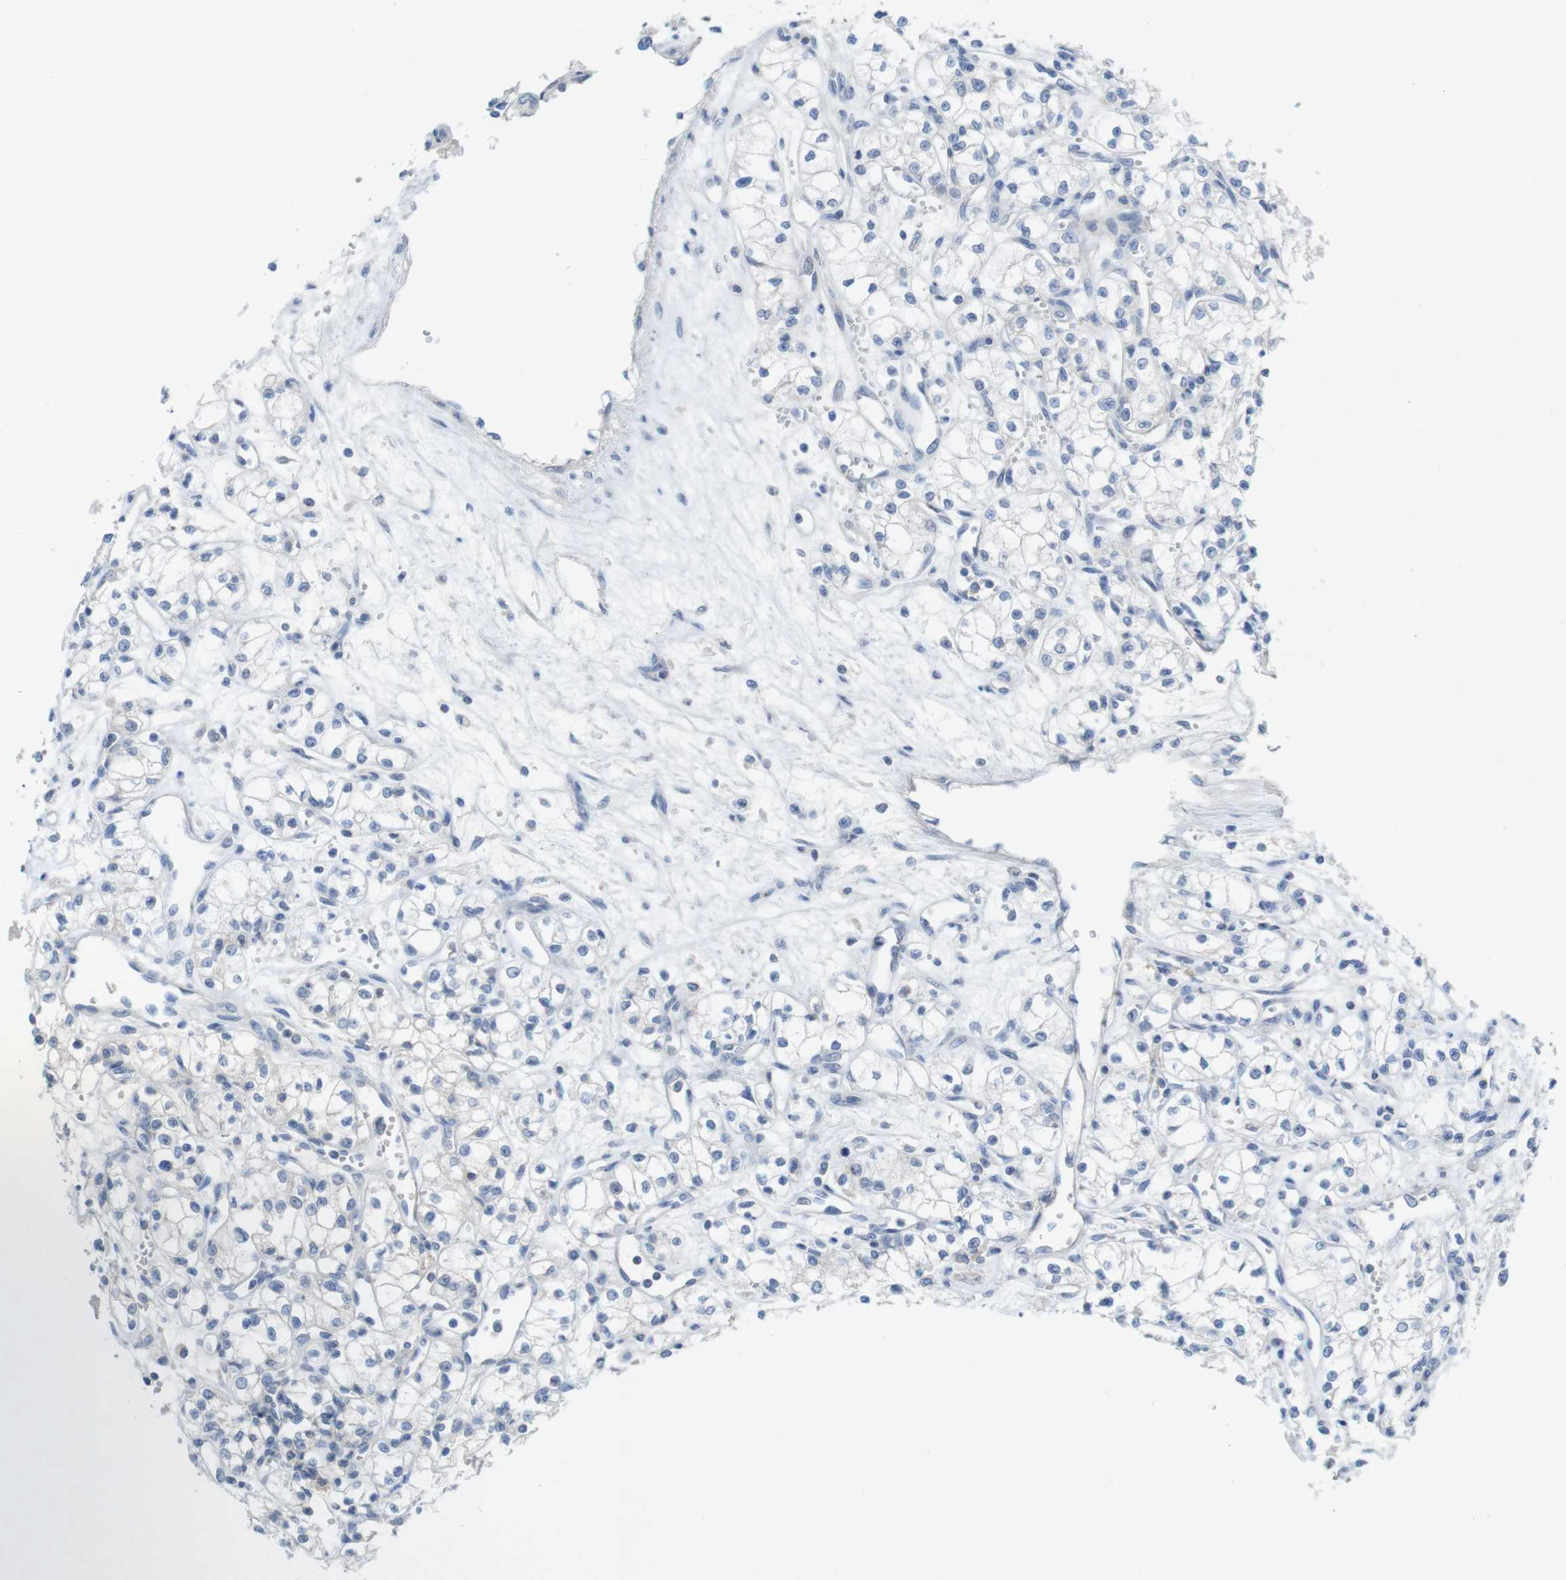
{"staining": {"intensity": "negative", "quantity": "none", "location": "none"}, "tissue": "renal cancer", "cell_type": "Tumor cells", "image_type": "cancer", "snomed": [{"axis": "morphology", "description": "Normal tissue, NOS"}, {"axis": "morphology", "description": "Adenocarcinoma, NOS"}, {"axis": "topography", "description": "Kidney"}], "caption": "Renal cancer was stained to show a protein in brown. There is no significant expression in tumor cells. (Stains: DAB (3,3'-diaminobenzidine) IHC with hematoxylin counter stain, Microscopy: brightfield microscopy at high magnification).", "gene": "SLAMF7", "patient": {"sex": "male", "age": 59}}